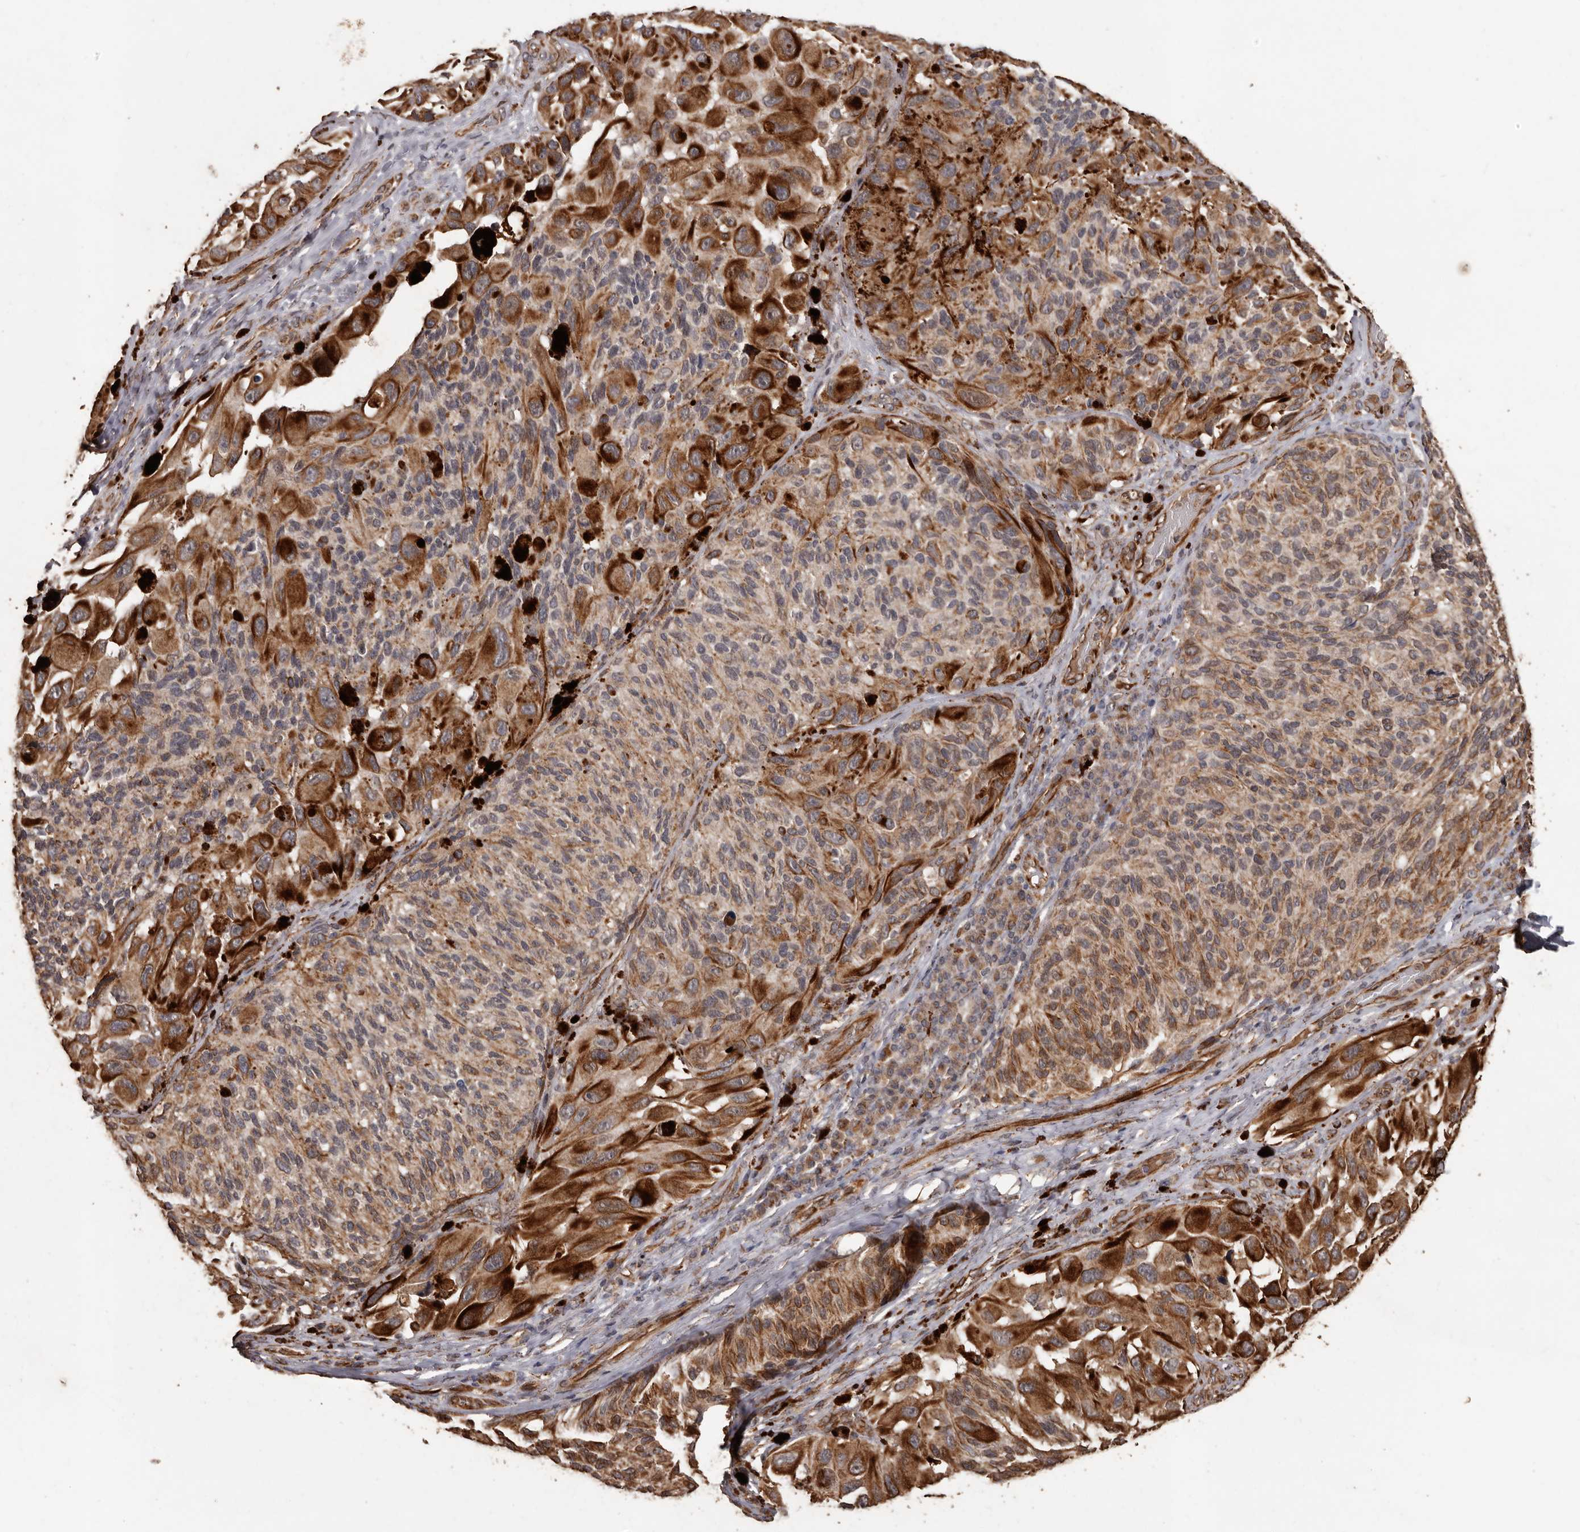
{"staining": {"intensity": "moderate", "quantity": ">75%", "location": "cytoplasmic/membranous"}, "tissue": "melanoma", "cell_type": "Tumor cells", "image_type": "cancer", "snomed": [{"axis": "morphology", "description": "Malignant melanoma, NOS"}, {"axis": "topography", "description": "Skin"}], "caption": "A brown stain highlights moderate cytoplasmic/membranous expression of a protein in human melanoma tumor cells.", "gene": "BRAT1", "patient": {"sex": "female", "age": 73}}